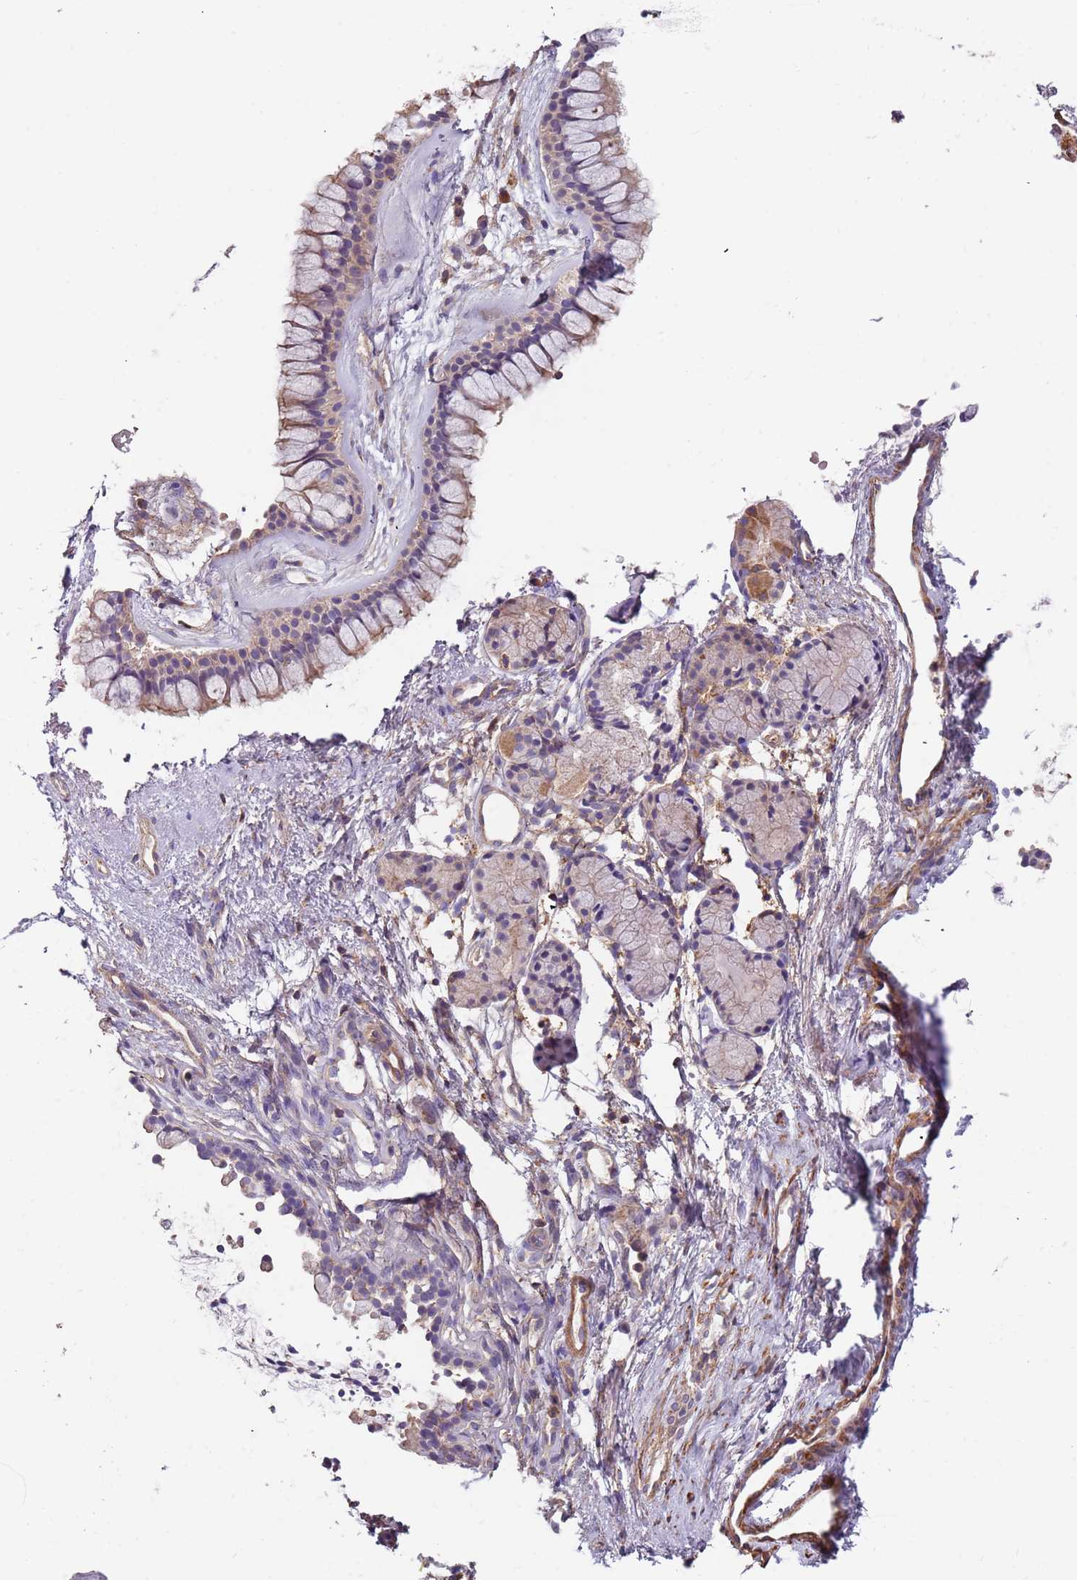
{"staining": {"intensity": "weak", "quantity": "<25%", "location": "cytoplasmic/membranous"}, "tissue": "nasopharynx", "cell_type": "Respiratory epithelial cells", "image_type": "normal", "snomed": [{"axis": "morphology", "description": "Normal tissue, NOS"}, {"axis": "topography", "description": "Nasopharynx"}], "caption": "An immunohistochemistry (IHC) histopathology image of unremarkable nasopharynx is shown. There is no staining in respiratory epithelial cells of nasopharynx.", "gene": "SYT4", "patient": {"sex": "male", "age": 82}}